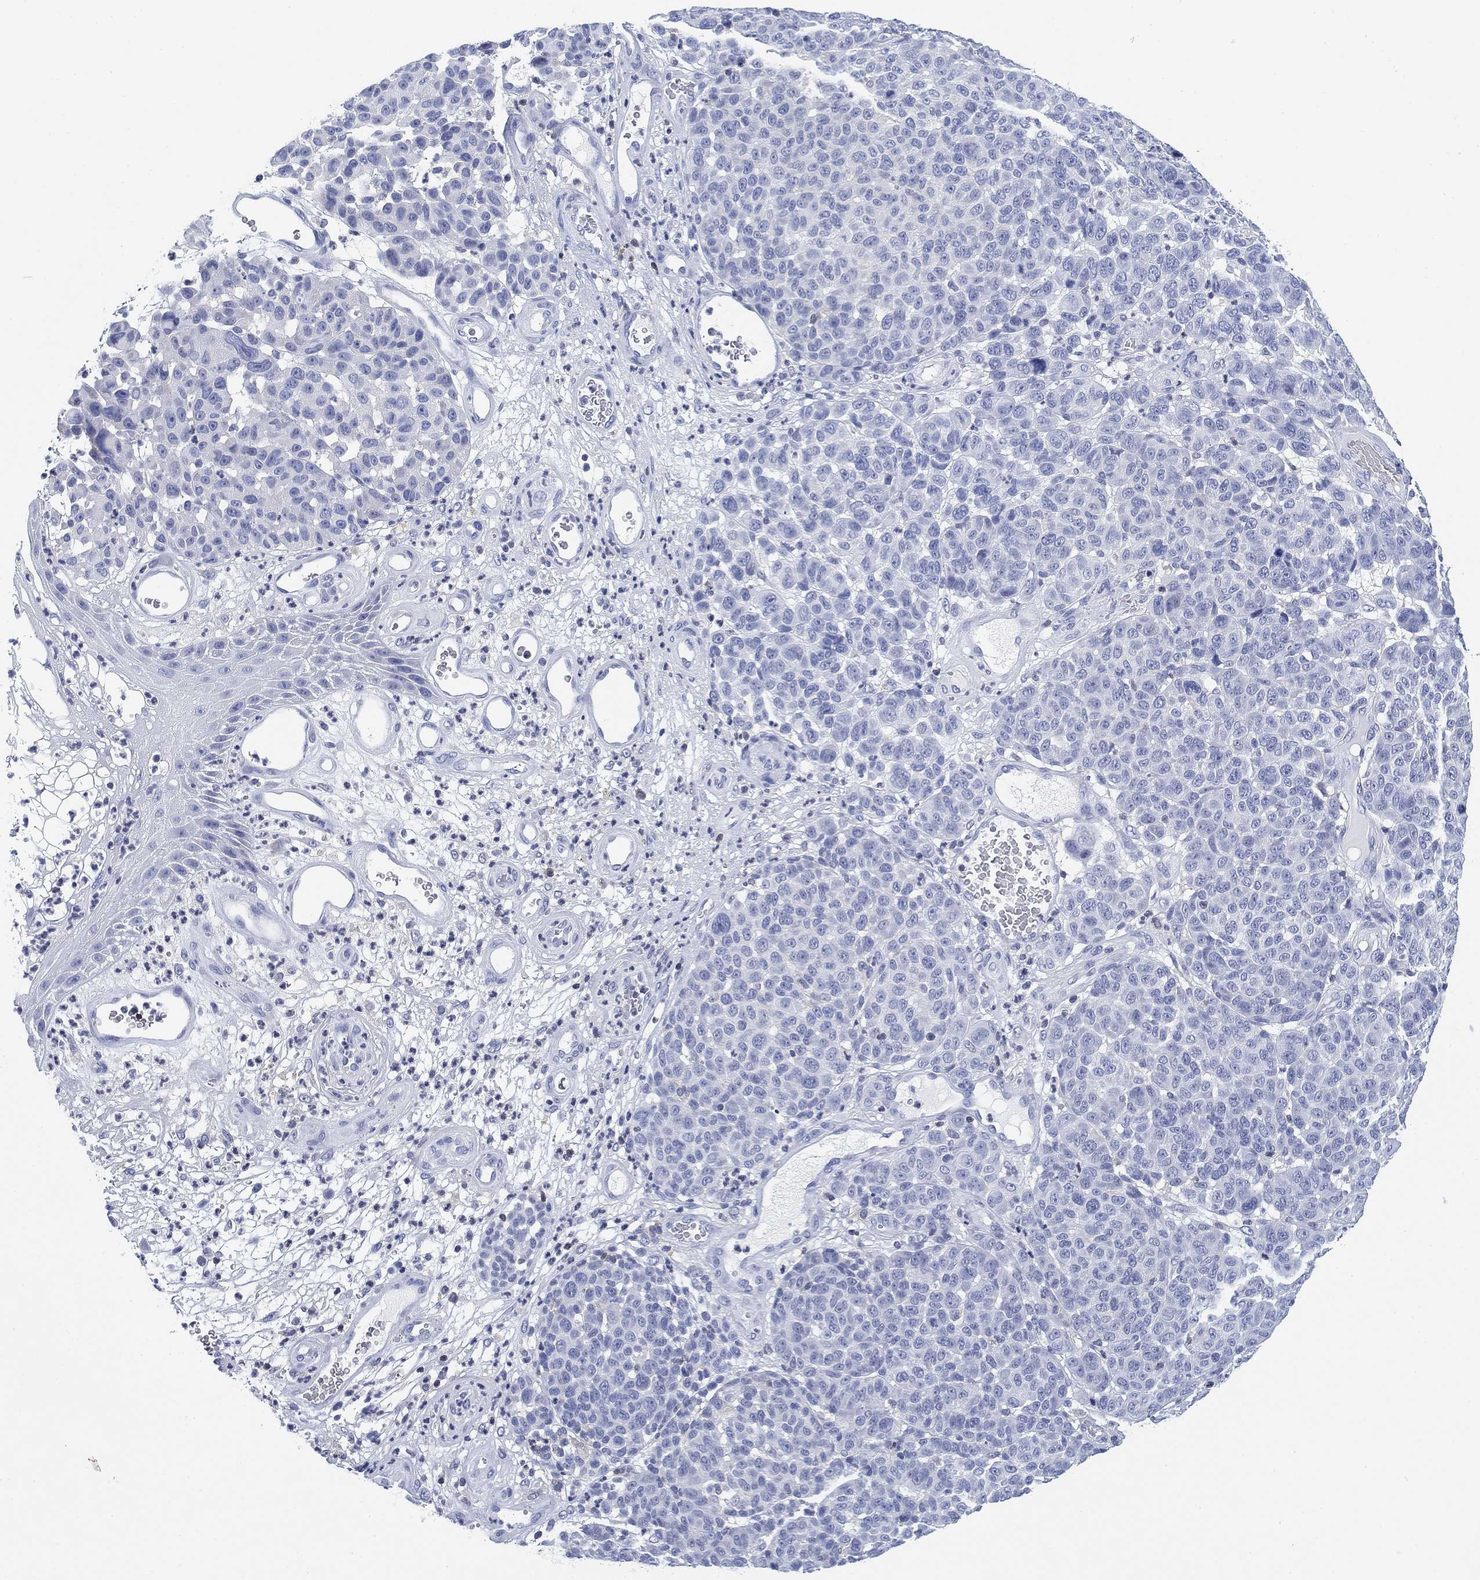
{"staining": {"intensity": "negative", "quantity": "none", "location": "none"}, "tissue": "melanoma", "cell_type": "Tumor cells", "image_type": "cancer", "snomed": [{"axis": "morphology", "description": "Malignant melanoma, NOS"}, {"axis": "topography", "description": "Skin"}], "caption": "Melanoma was stained to show a protein in brown. There is no significant expression in tumor cells. Nuclei are stained in blue.", "gene": "FYB1", "patient": {"sex": "male", "age": 59}}